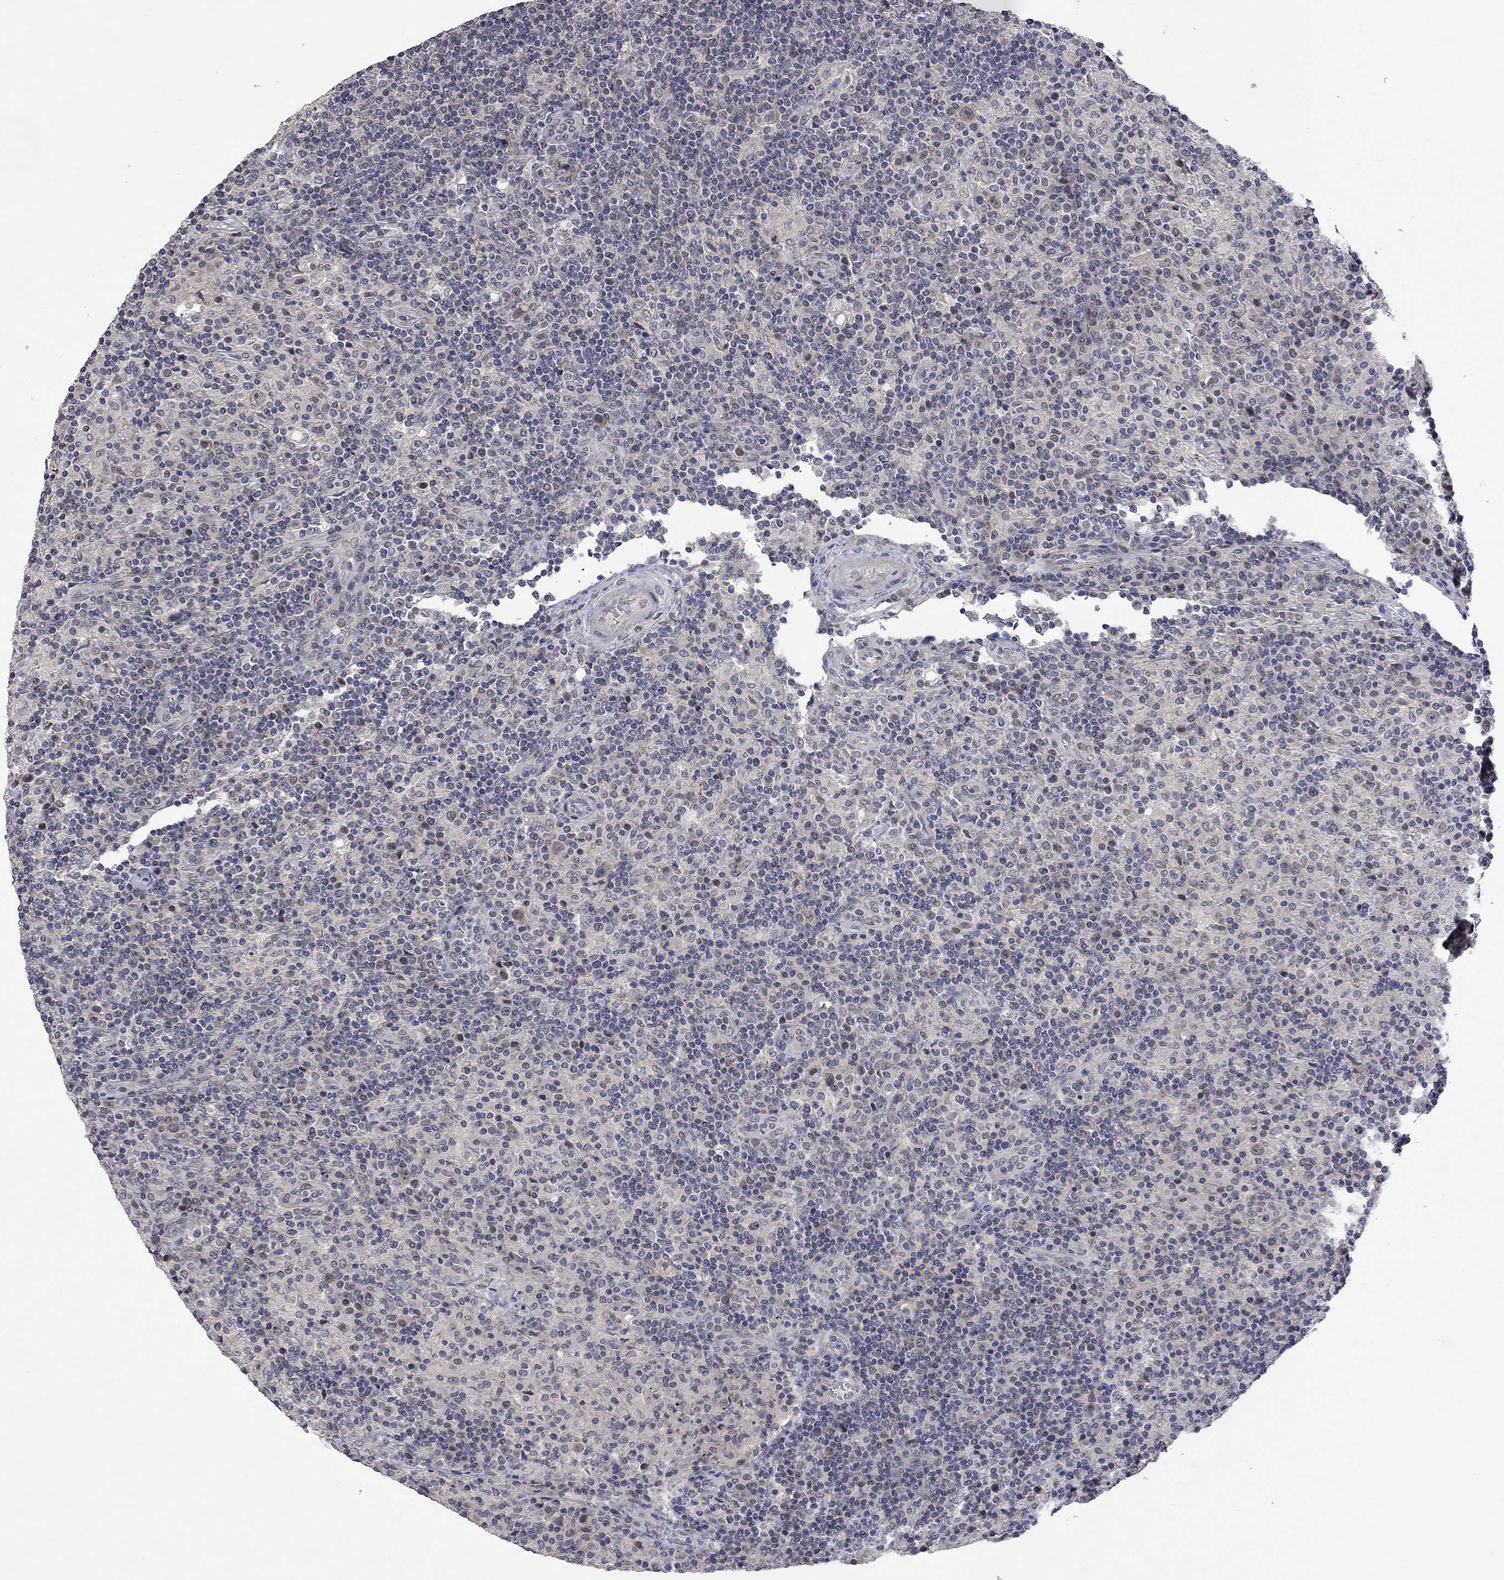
{"staining": {"intensity": "negative", "quantity": "none", "location": "none"}, "tissue": "lymphoma", "cell_type": "Tumor cells", "image_type": "cancer", "snomed": [{"axis": "morphology", "description": "Hodgkin's disease, NOS"}, {"axis": "topography", "description": "Lymph node"}], "caption": "High power microscopy histopathology image of an immunohistochemistry (IHC) photomicrograph of Hodgkin's disease, revealing no significant positivity in tumor cells. (IHC, brightfield microscopy, high magnification).", "gene": "FABP12", "patient": {"sex": "male", "age": 70}}